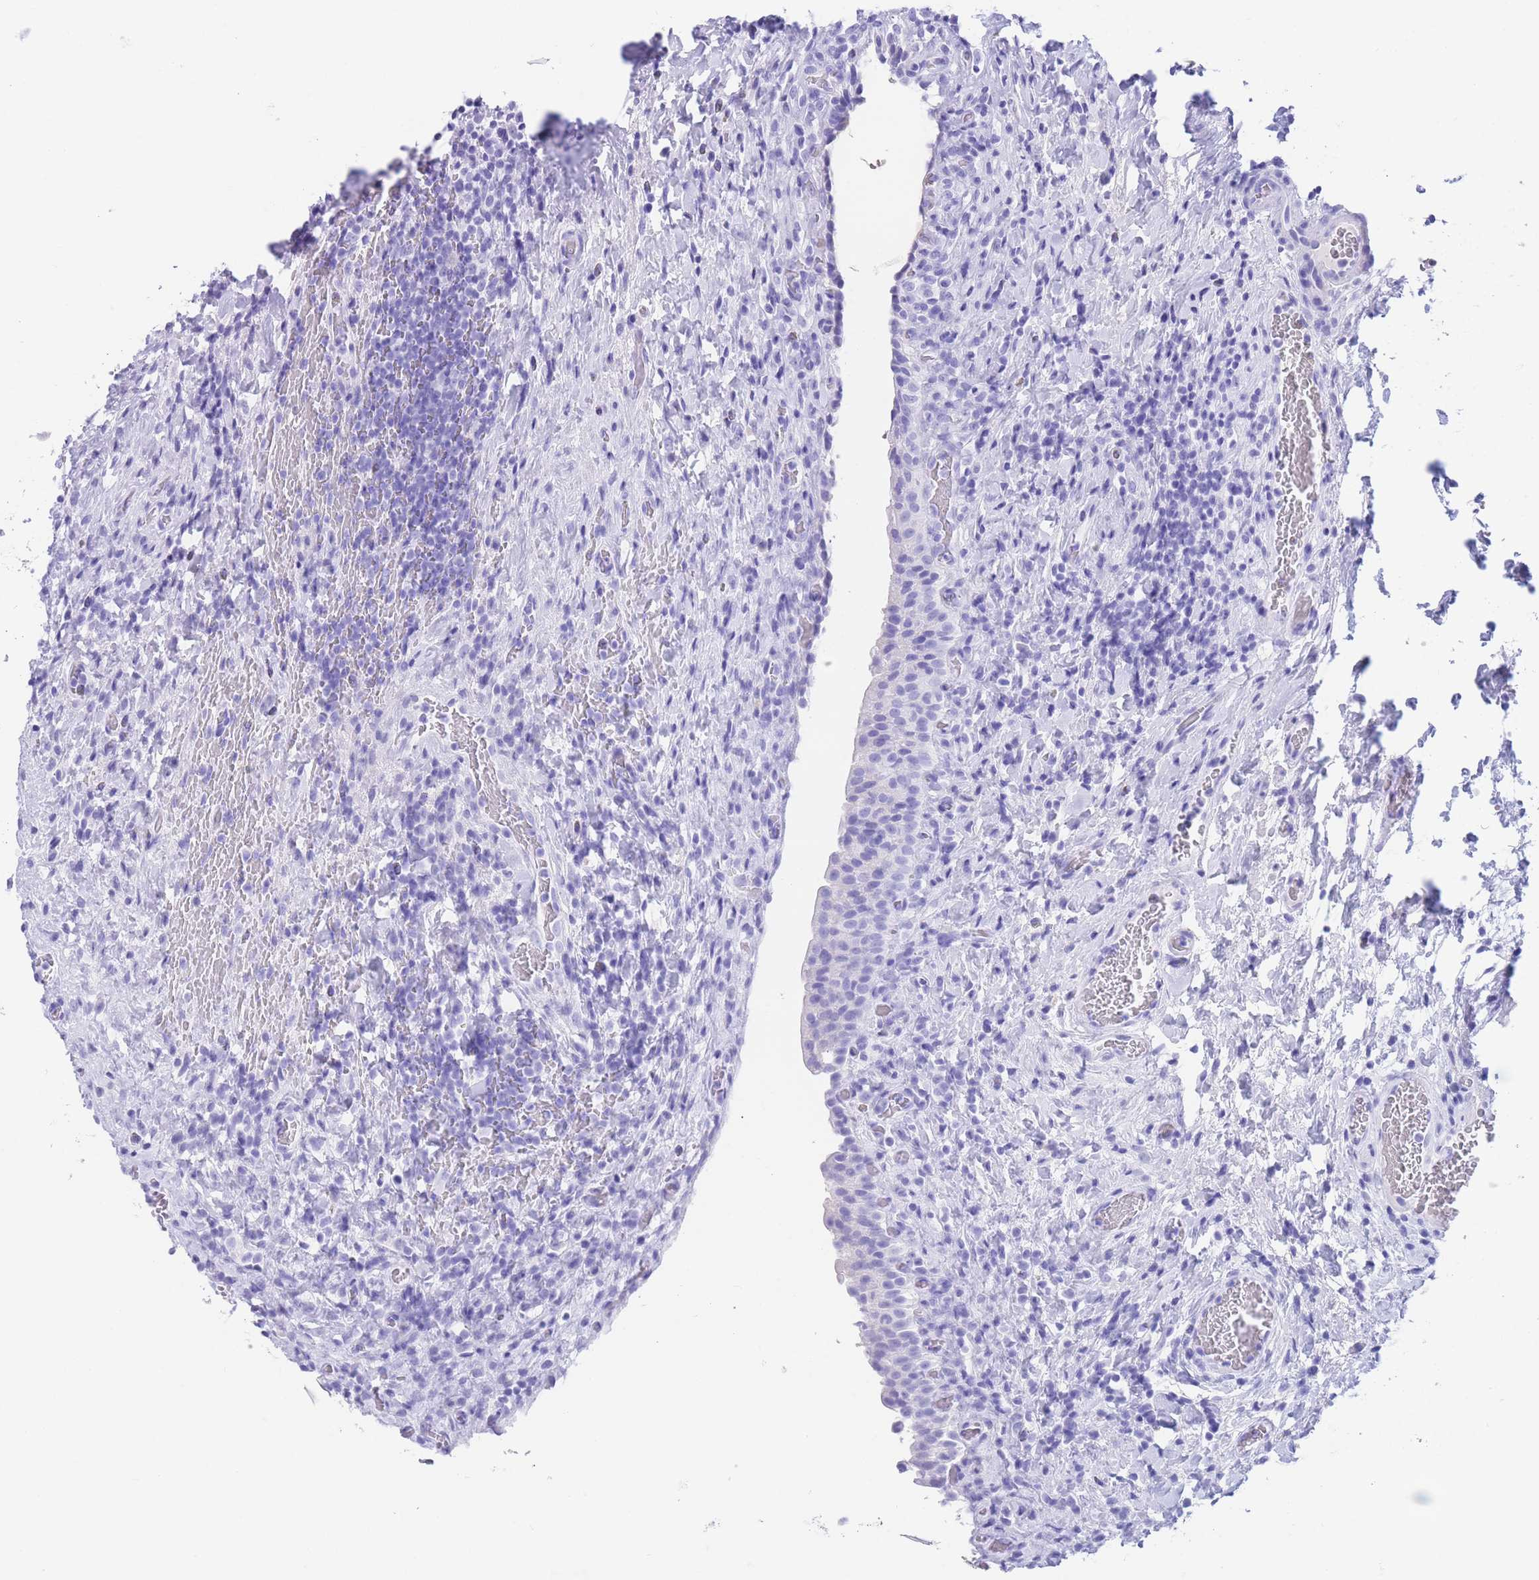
{"staining": {"intensity": "negative", "quantity": "none", "location": "none"}, "tissue": "urinary bladder", "cell_type": "Urothelial cells", "image_type": "normal", "snomed": [{"axis": "morphology", "description": "Normal tissue, NOS"}, {"axis": "morphology", "description": "Inflammation, NOS"}, {"axis": "topography", "description": "Urinary bladder"}], "caption": "Urothelial cells show no significant protein expression in normal urinary bladder.", "gene": "SLCO1B1", "patient": {"sex": "male", "age": 64}}